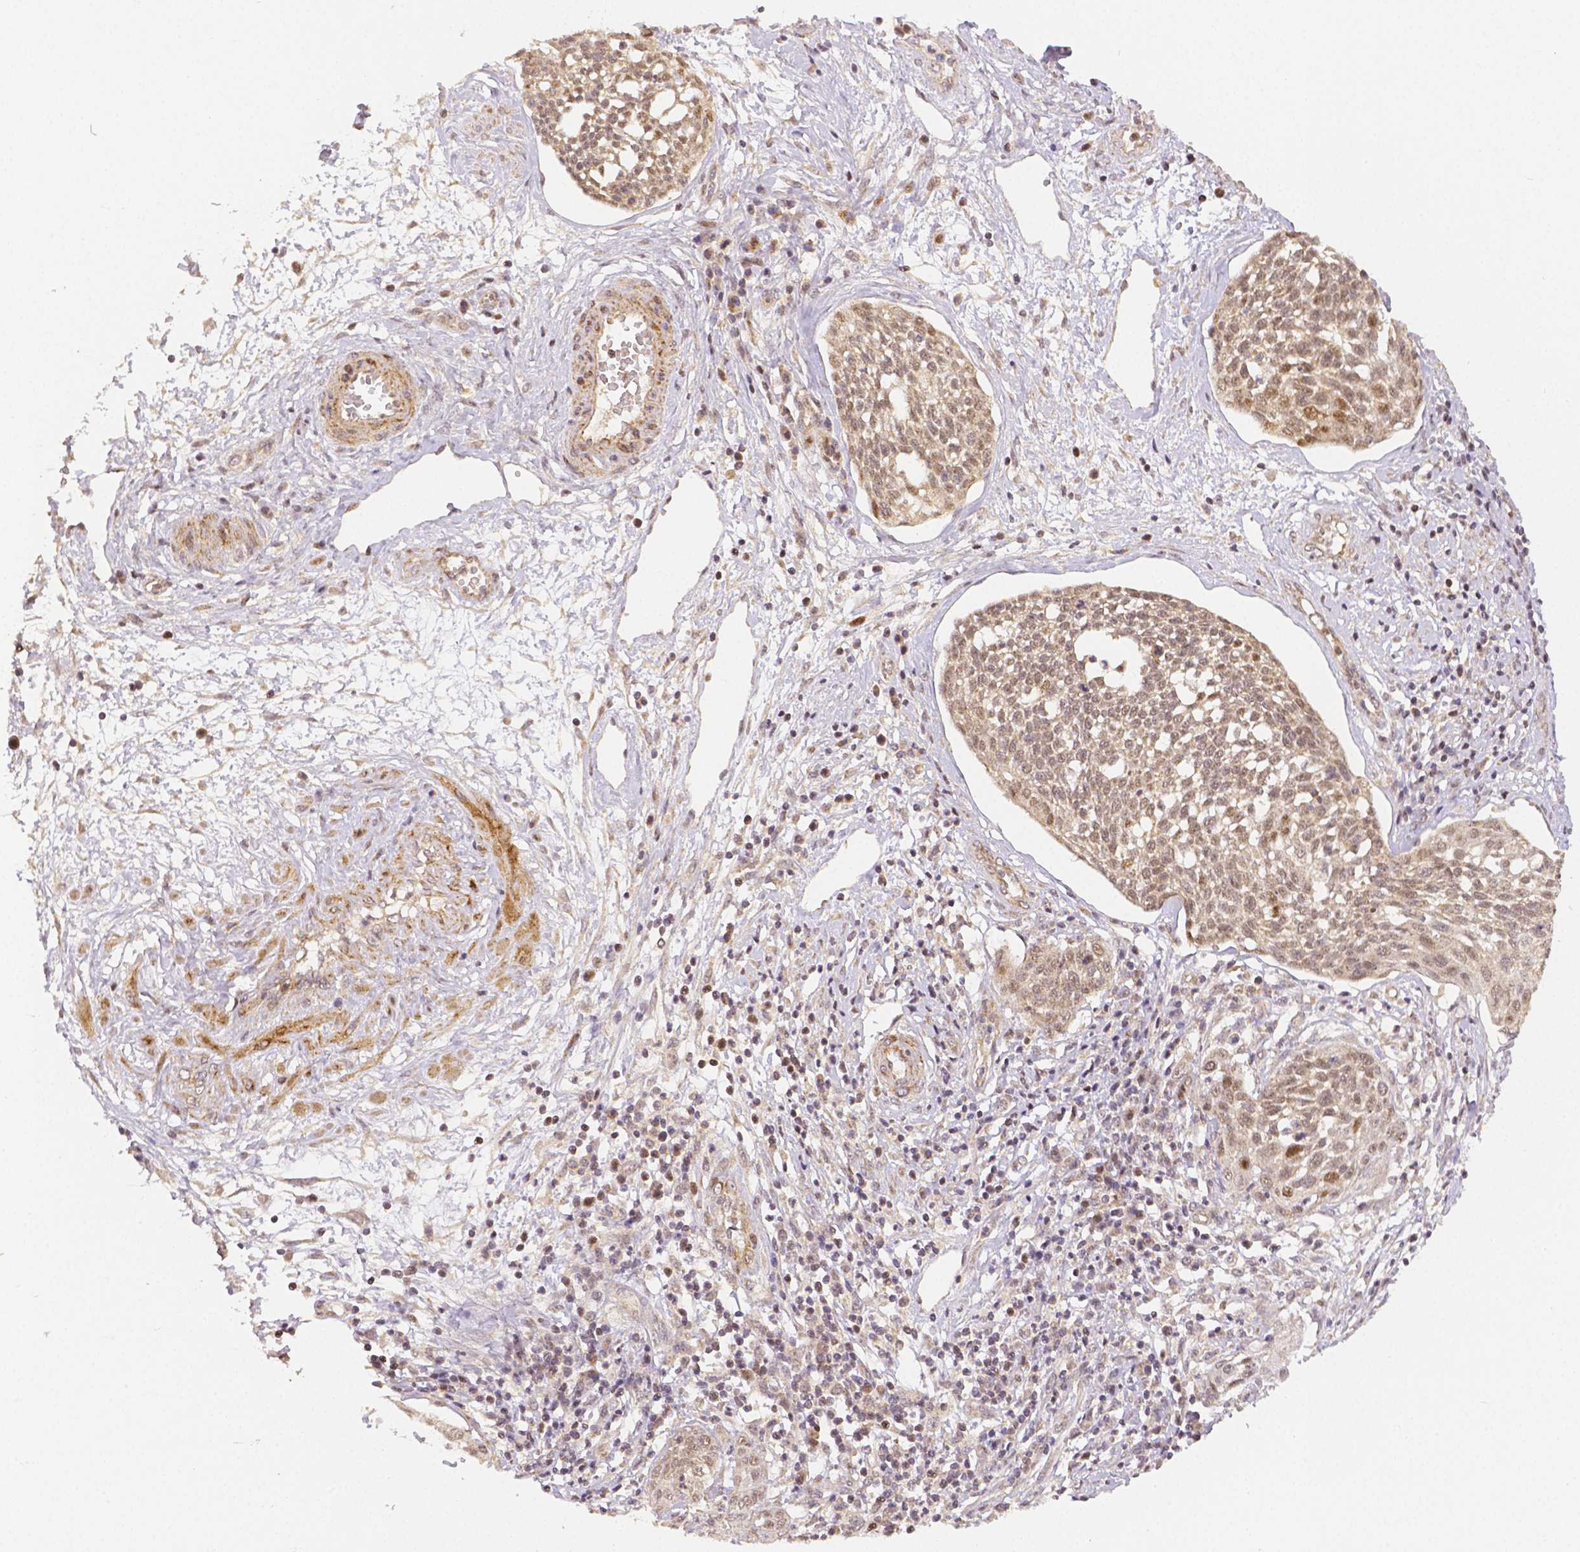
{"staining": {"intensity": "moderate", "quantity": "25%-75%", "location": "nuclear"}, "tissue": "cervical cancer", "cell_type": "Tumor cells", "image_type": "cancer", "snomed": [{"axis": "morphology", "description": "Squamous cell carcinoma, NOS"}, {"axis": "topography", "description": "Cervix"}], "caption": "An immunohistochemistry (IHC) photomicrograph of tumor tissue is shown. Protein staining in brown highlights moderate nuclear positivity in squamous cell carcinoma (cervical) within tumor cells.", "gene": "RHOT1", "patient": {"sex": "female", "age": 34}}